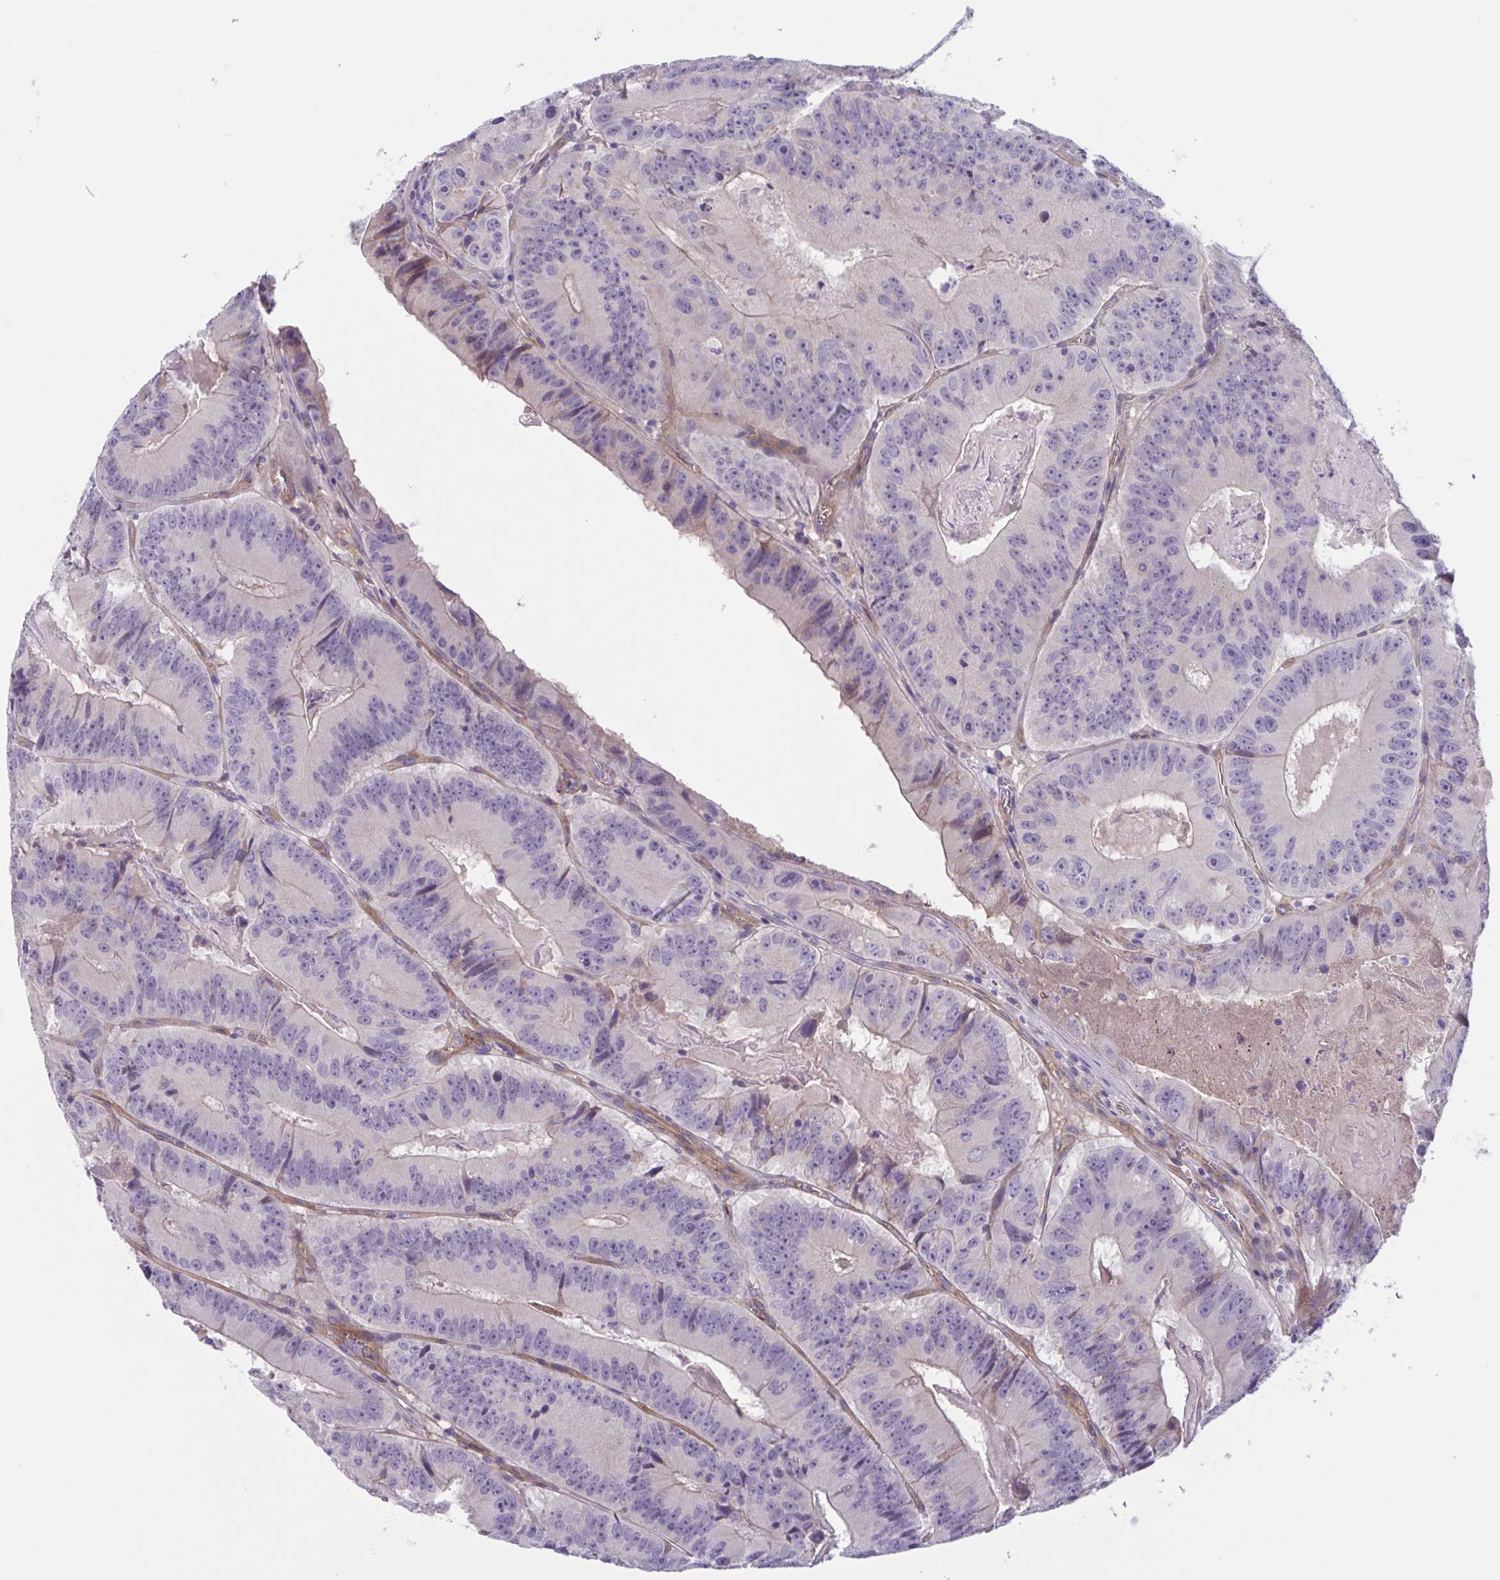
{"staining": {"intensity": "negative", "quantity": "none", "location": "none"}, "tissue": "colorectal cancer", "cell_type": "Tumor cells", "image_type": "cancer", "snomed": [{"axis": "morphology", "description": "Adenocarcinoma, NOS"}, {"axis": "topography", "description": "Colon"}], "caption": "Protein analysis of adenocarcinoma (colorectal) exhibits no significant staining in tumor cells.", "gene": "TTC7B", "patient": {"sex": "female", "age": 86}}